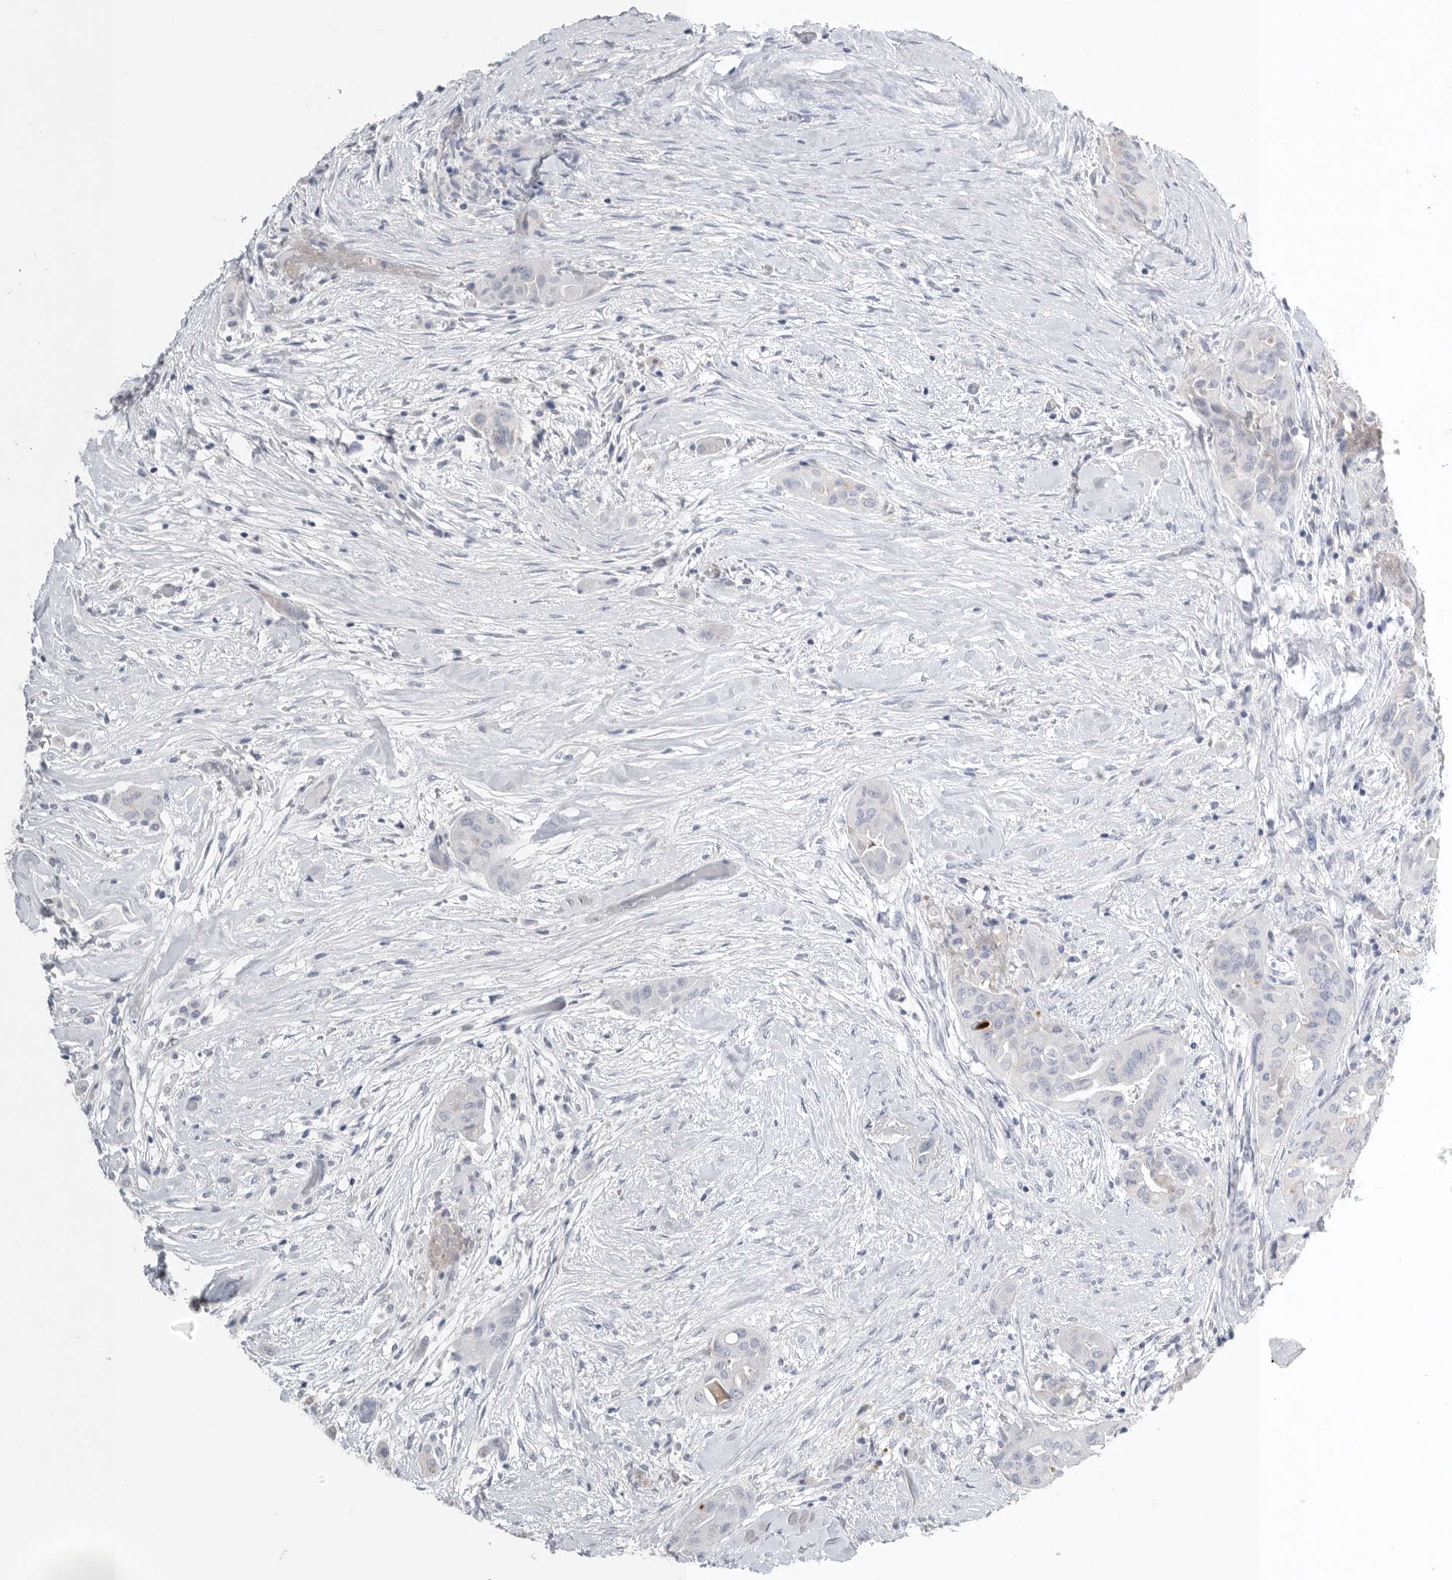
{"staining": {"intensity": "negative", "quantity": "none", "location": "none"}, "tissue": "thyroid cancer", "cell_type": "Tumor cells", "image_type": "cancer", "snomed": [{"axis": "morphology", "description": "Papillary adenocarcinoma, NOS"}, {"axis": "topography", "description": "Thyroid gland"}], "caption": "A photomicrograph of thyroid papillary adenocarcinoma stained for a protein demonstrates no brown staining in tumor cells.", "gene": "TIMP1", "patient": {"sex": "female", "age": 59}}